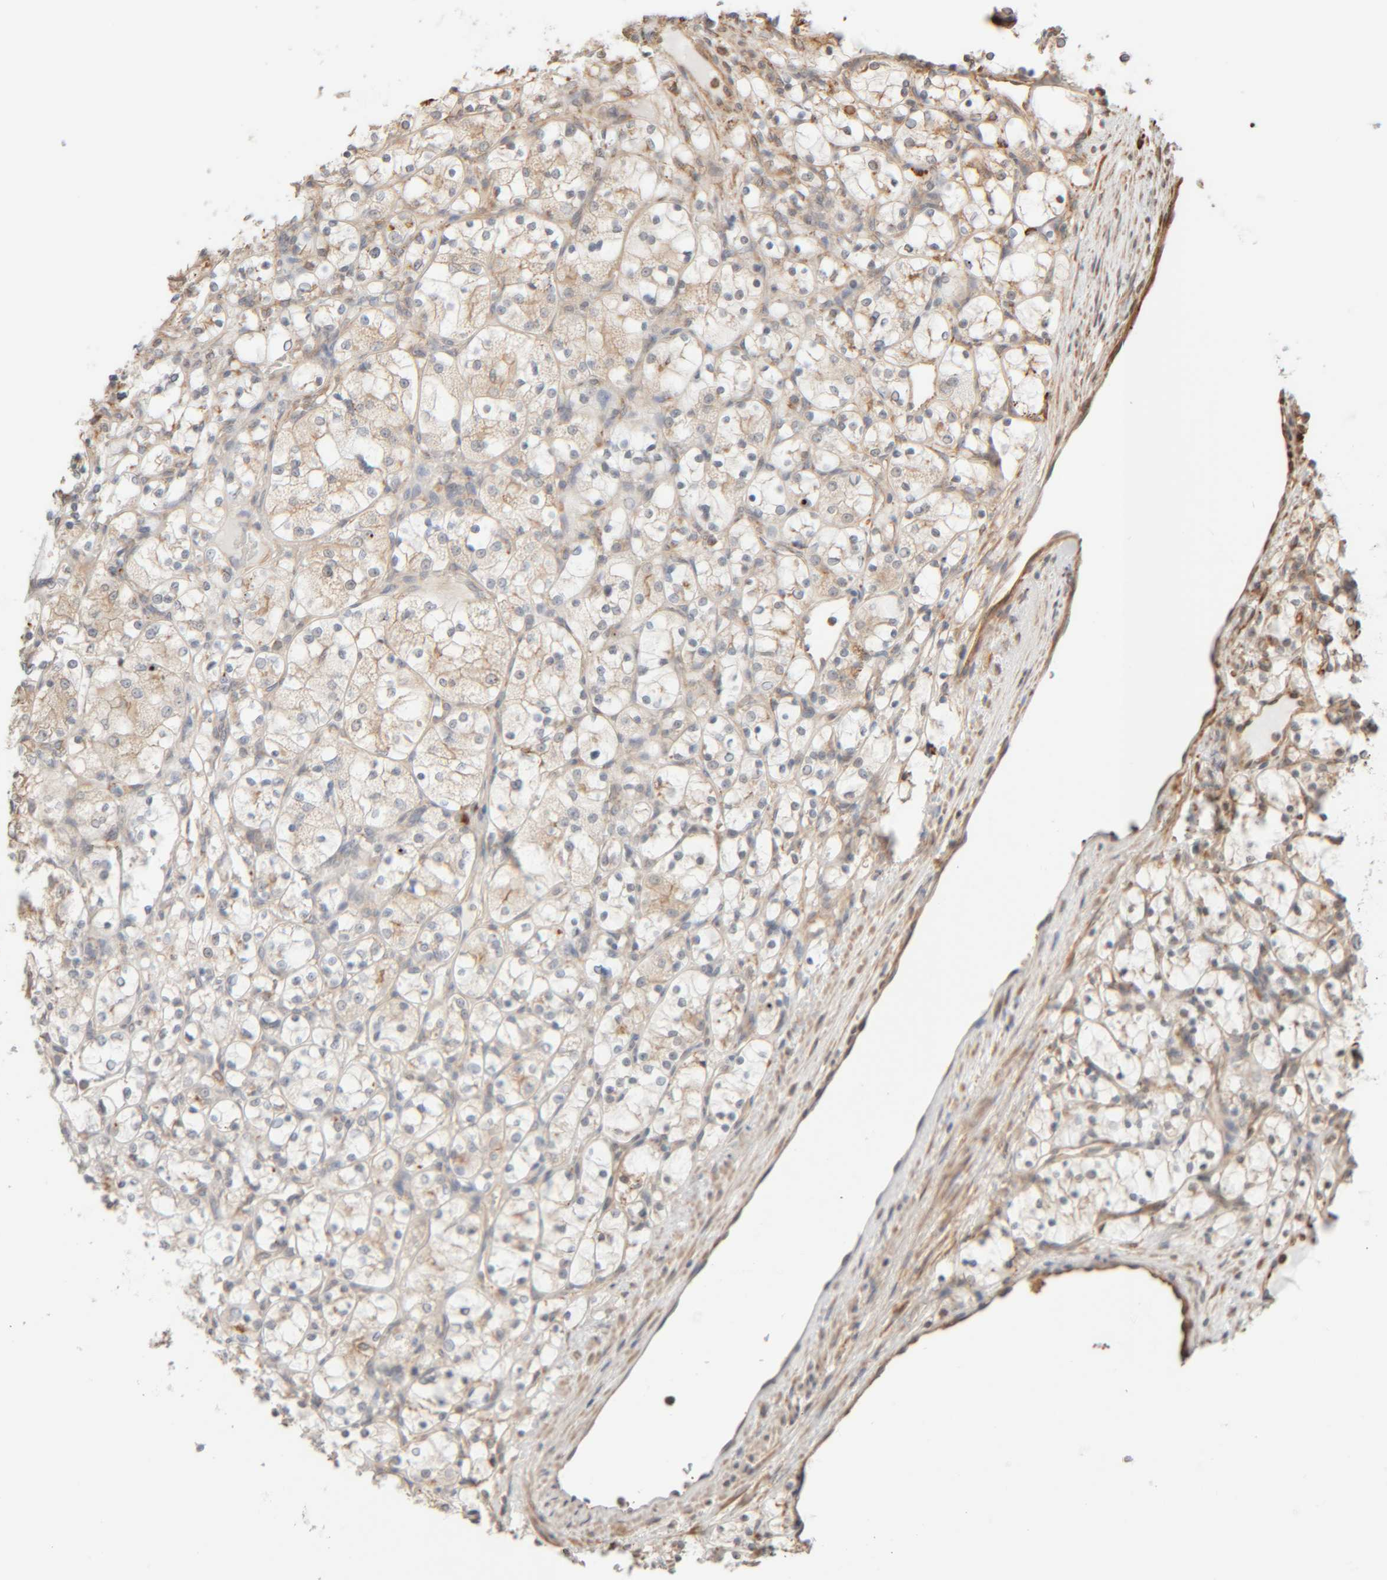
{"staining": {"intensity": "weak", "quantity": "<25%", "location": "cytoplasmic/membranous"}, "tissue": "renal cancer", "cell_type": "Tumor cells", "image_type": "cancer", "snomed": [{"axis": "morphology", "description": "Adenocarcinoma, NOS"}, {"axis": "topography", "description": "Kidney"}], "caption": "A high-resolution image shows immunohistochemistry staining of adenocarcinoma (renal), which shows no significant expression in tumor cells. The staining was performed using DAB (3,3'-diaminobenzidine) to visualize the protein expression in brown, while the nuclei were stained in blue with hematoxylin (Magnification: 20x).", "gene": "INTS1", "patient": {"sex": "female", "age": 69}}